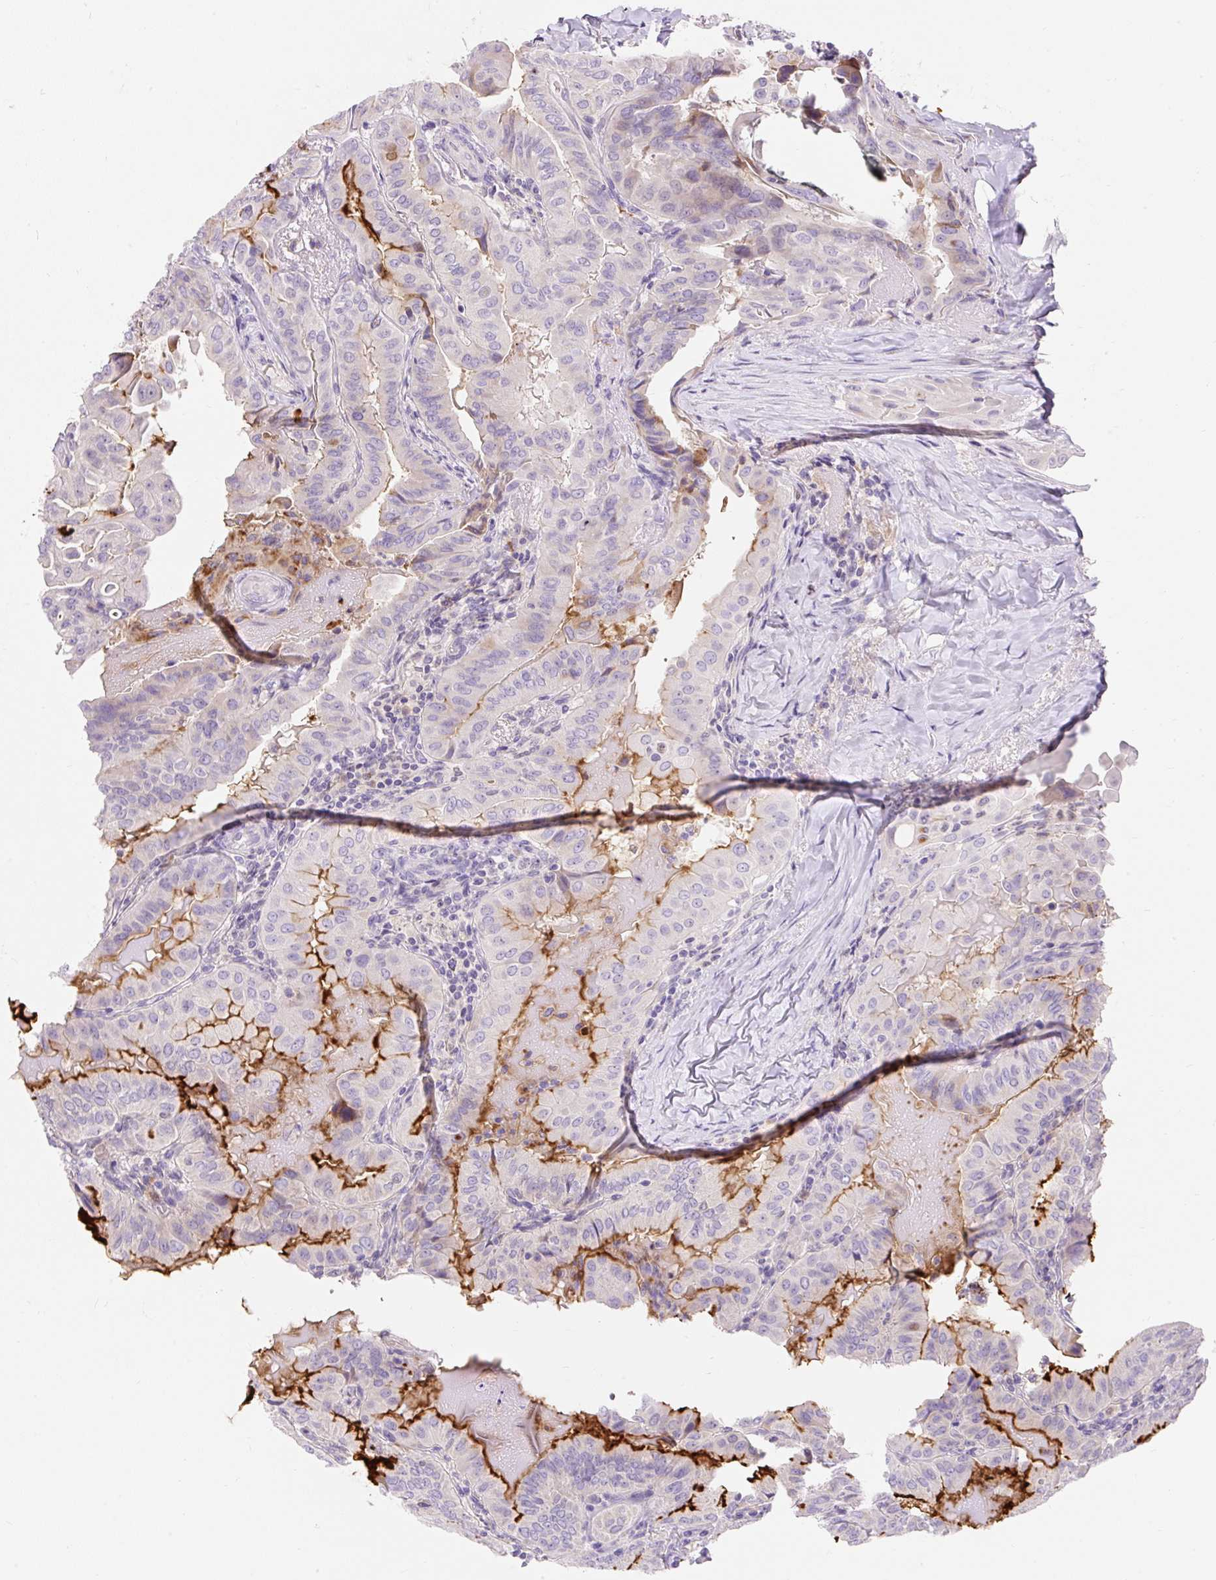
{"staining": {"intensity": "negative", "quantity": "none", "location": "none"}, "tissue": "thyroid cancer", "cell_type": "Tumor cells", "image_type": "cancer", "snomed": [{"axis": "morphology", "description": "Papillary adenocarcinoma, NOS"}, {"axis": "topography", "description": "Thyroid gland"}], "caption": "A histopathology image of human thyroid cancer is negative for staining in tumor cells.", "gene": "TMEM150C", "patient": {"sex": "female", "age": 68}}